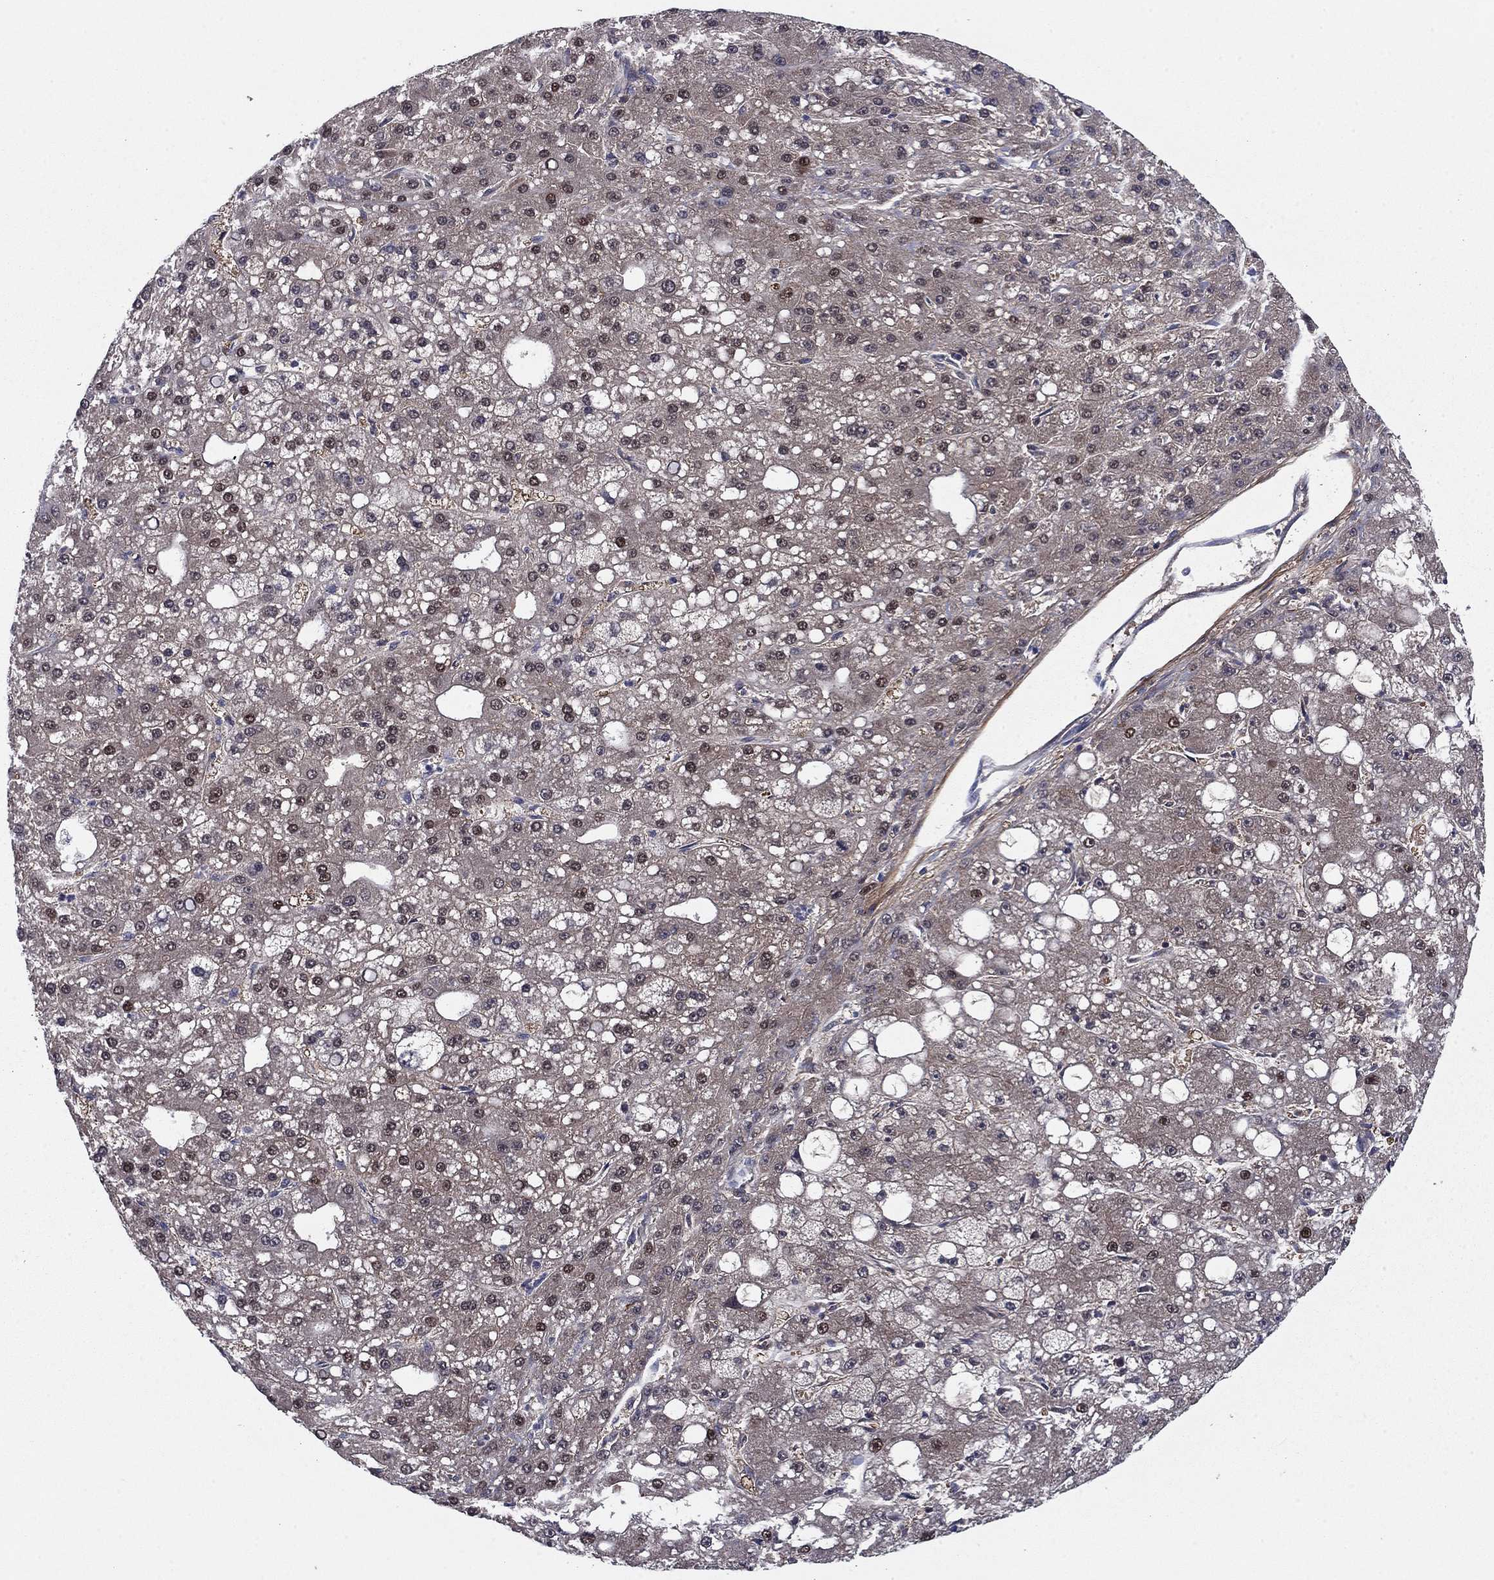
{"staining": {"intensity": "moderate", "quantity": "25%-75%", "location": "nuclear"}, "tissue": "liver cancer", "cell_type": "Tumor cells", "image_type": "cancer", "snomed": [{"axis": "morphology", "description": "Carcinoma, Hepatocellular, NOS"}, {"axis": "topography", "description": "Liver"}], "caption": "Liver hepatocellular carcinoma was stained to show a protein in brown. There is medium levels of moderate nuclear expression in approximately 25%-75% of tumor cells. The staining was performed using DAB (3,3'-diaminobenzidine), with brown indicating positive protein expression. Nuclei are stained blue with hematoxylin.", "gene": "REXO5", "patient": {"sex": "male", "age": 67}}